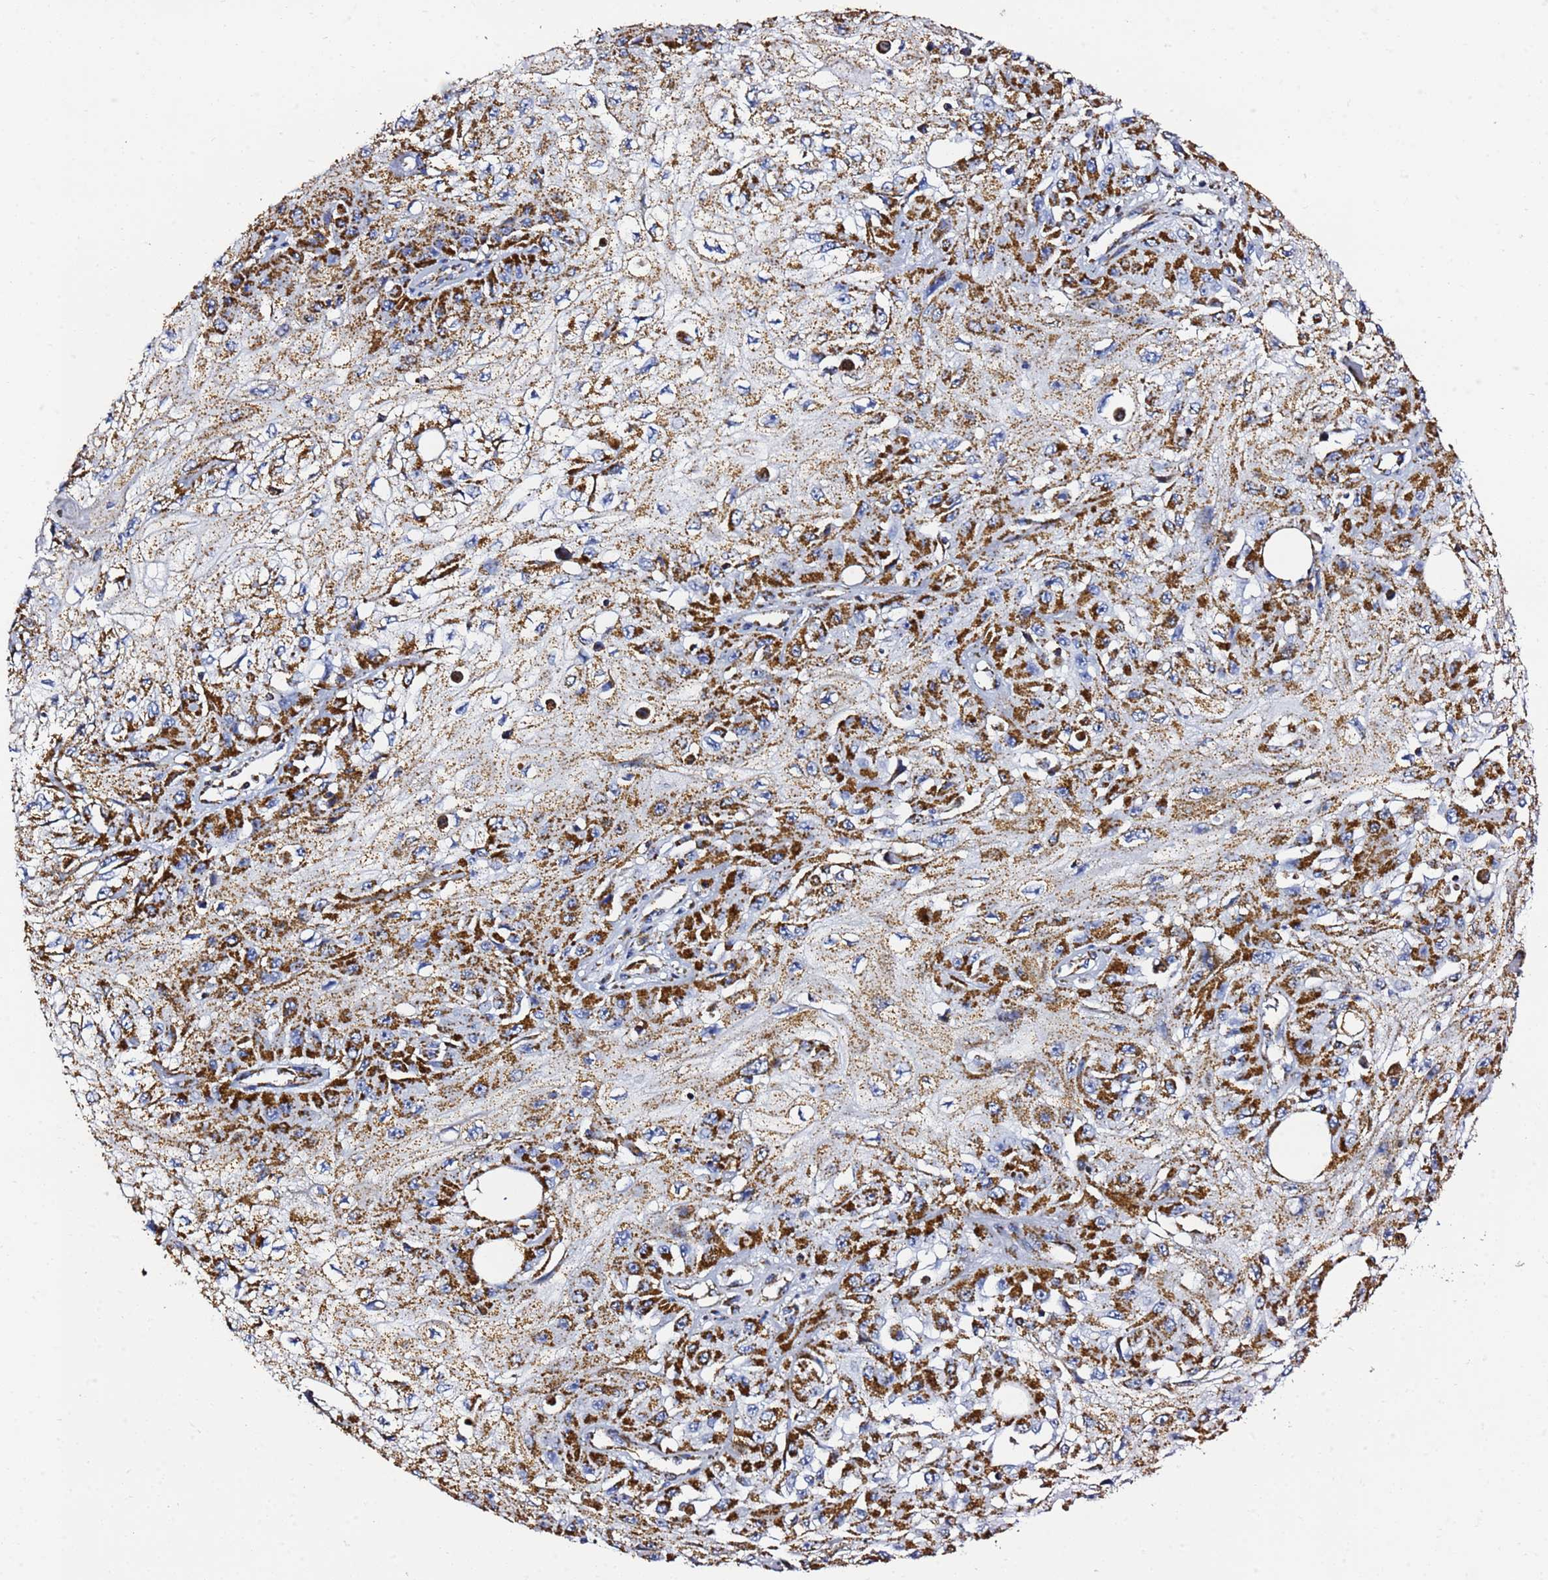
{"staining": {"intensity": "strong", "quantity": ">75%", "location": "cytoplasmic/membranous"}, "tissue": "skin cancer", "cell_type": "Tumor cells", "image_type": "cancer", "snomed": [{"axis": "morphology", "description": "Squamous cell carcinoma, NOS"}, {"axis": "morphology", "description": "Squamous cell carcinoma, metastatic, NOS"}, {"axis": "topography", "description": "Skin"}, {"axis": "topography", "description": "Lymph node"}], "caption": "Human skin cancer stained with a brown dye demonstrates strong cytoplasmic/membranous positive staining in about >75% of tumor cells.", "gene": "PHB2", "patient": {"sex": "male", "age": 75}}